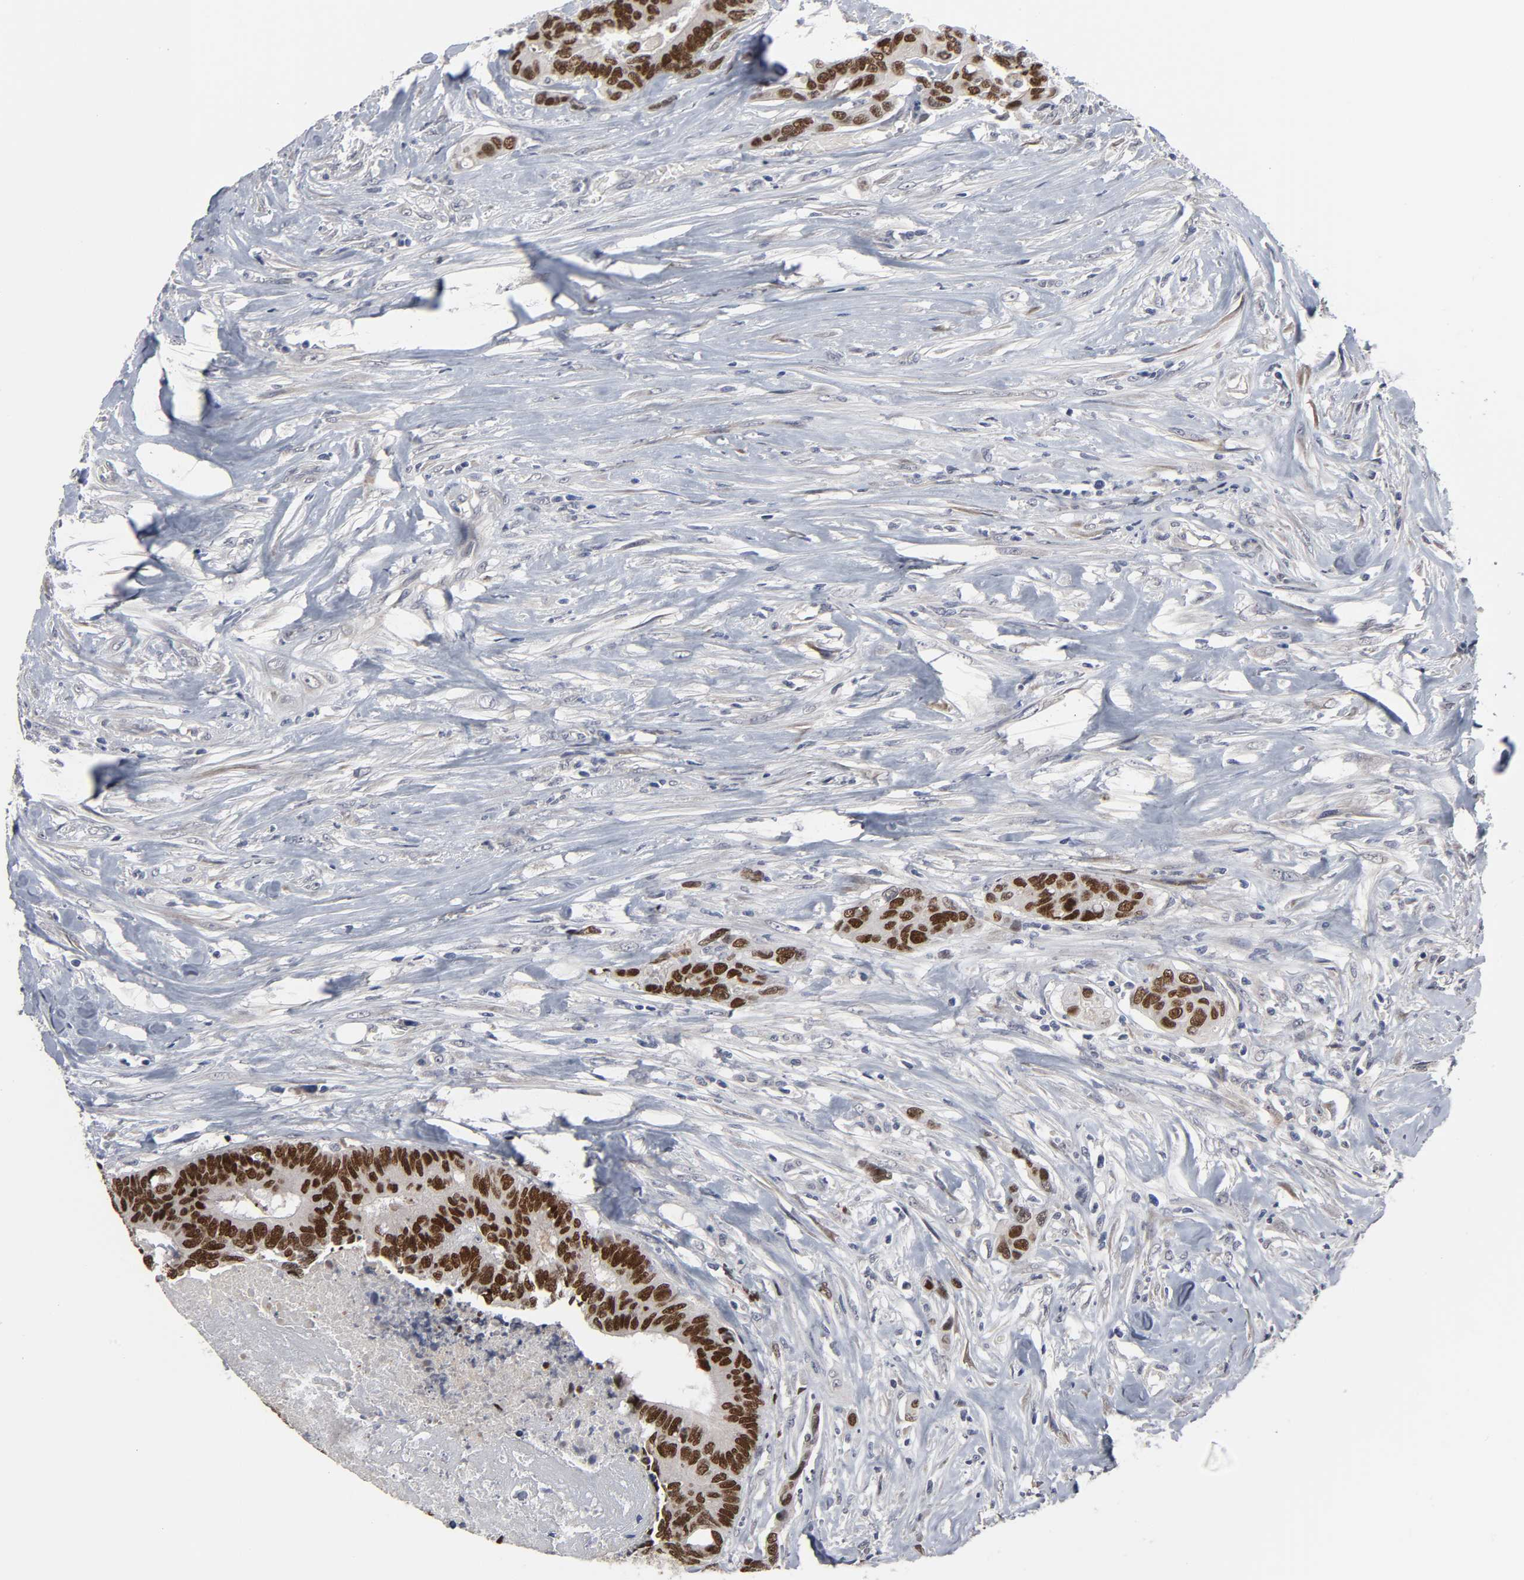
{"staining": {"intensity": "strong", "quantity": ">75%", "location": "nuclear"}, "tissue": "colorectal cancer", "cell_type": "Tumor cells", "image_type": "cancer", "snomed": [{"axis": "morphology", "description": "Adenocarcinoma, NOS"}, {"axis": "topography", "description": "Rectum"}], "caption": "Immunohistochemistry (DAB (3,3'-diaminobenzidine)) staining of human colorectal cancer demonstrates strong nuclear protein staining in about >75% of tumor cells. The protein of interest is shown in brown color, while the nuclei are stained blue.", "gene": "HNF4A", "patient": {"sex": "male", "age": 55}}